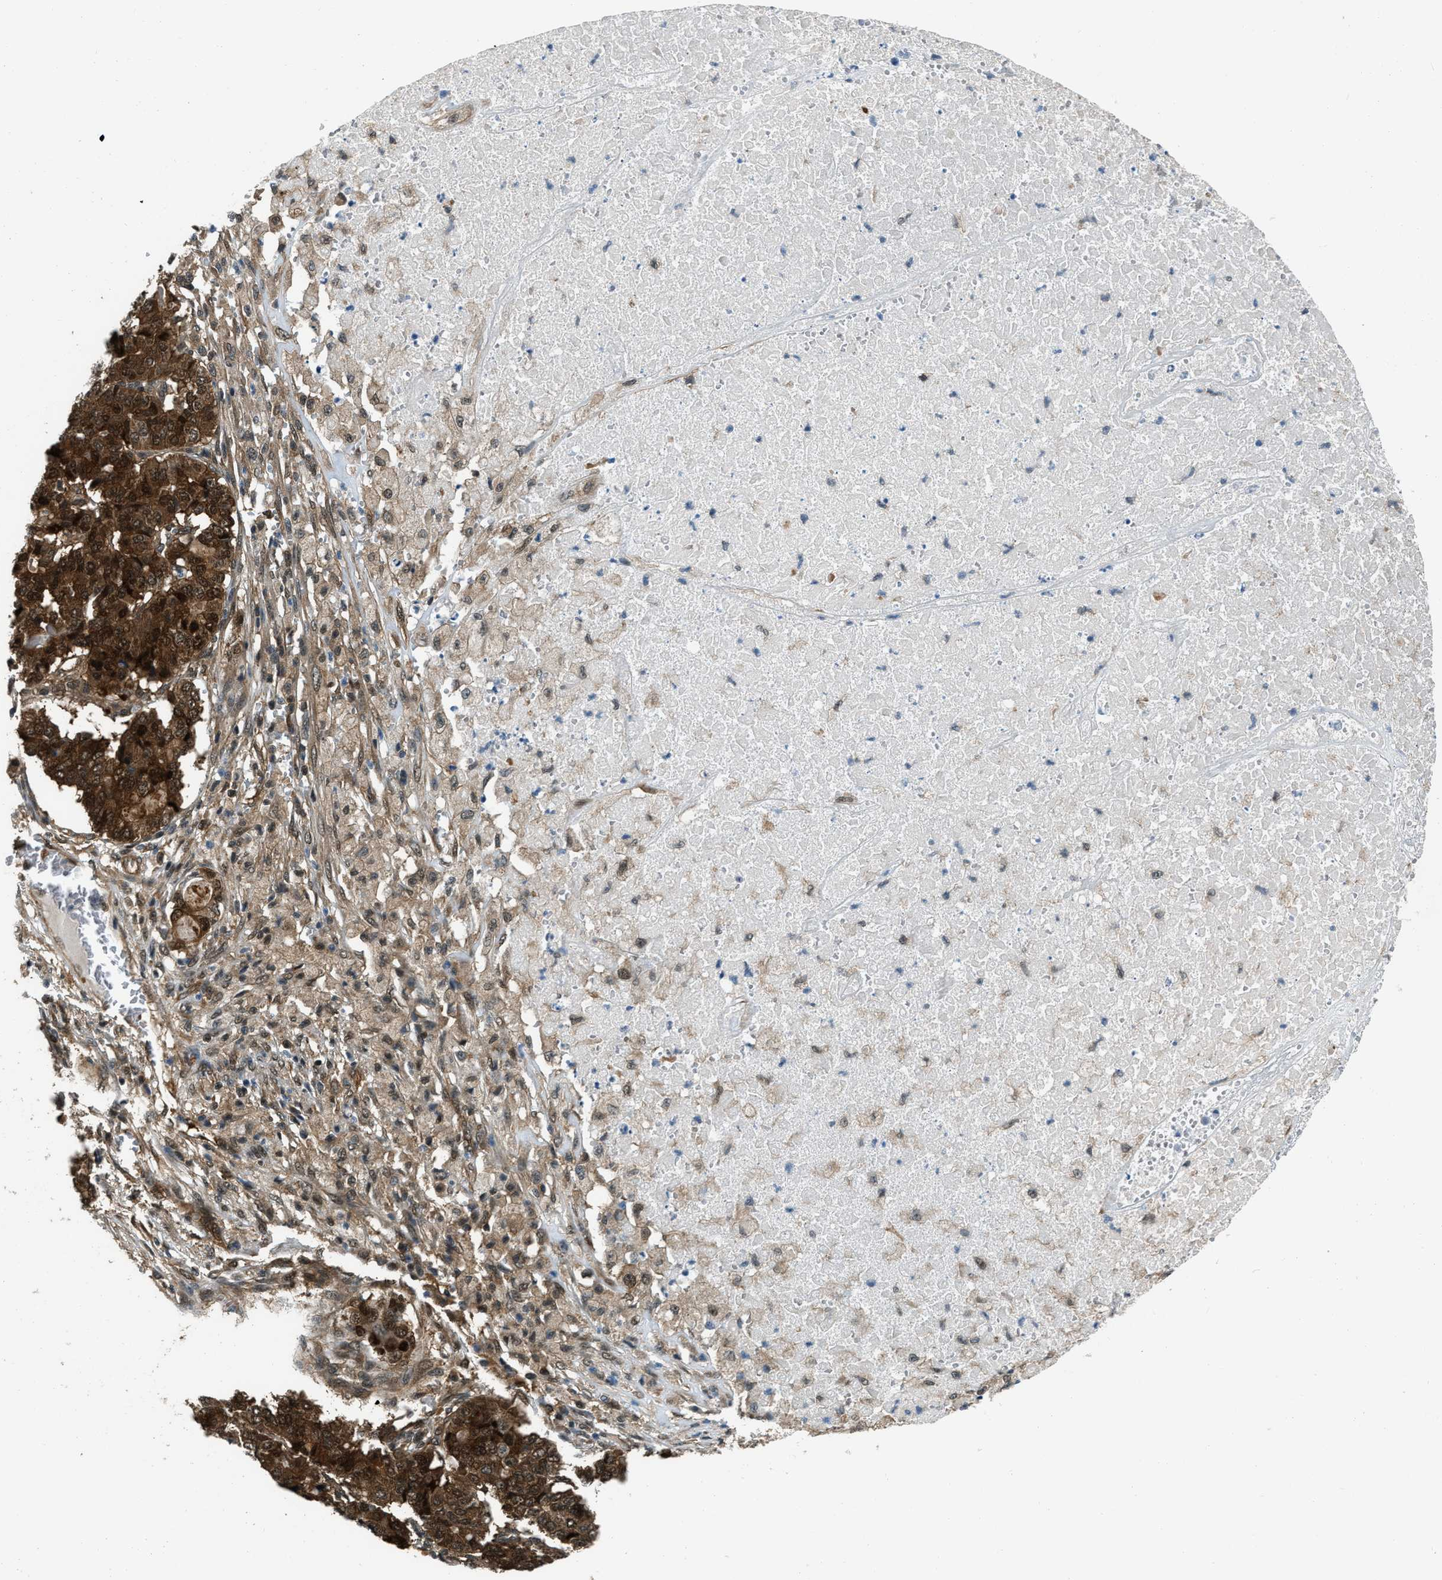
{"staining": {"intensity": "strong", "quantity": ">75%", "location": "cytoplasmic/membranous,nuclear"}, "tissue": "pancreatic cancer", "cell_type": "Tumor cells", "image_type": "cancer", "snomed": [{"axis": "morphology", "description": "Adenocarcinoma, NOS"}, {"axis": "topography", "description": "Pancreas"}], "caption": "Immunohistochemical staining of human pancreatic cancer displays strong cytoplasmic/membranous and nuclear protein staining in about >75% of tumor cells.", "gene": "NUDCD3", "patient": {"sex": "male", "age": 50}}